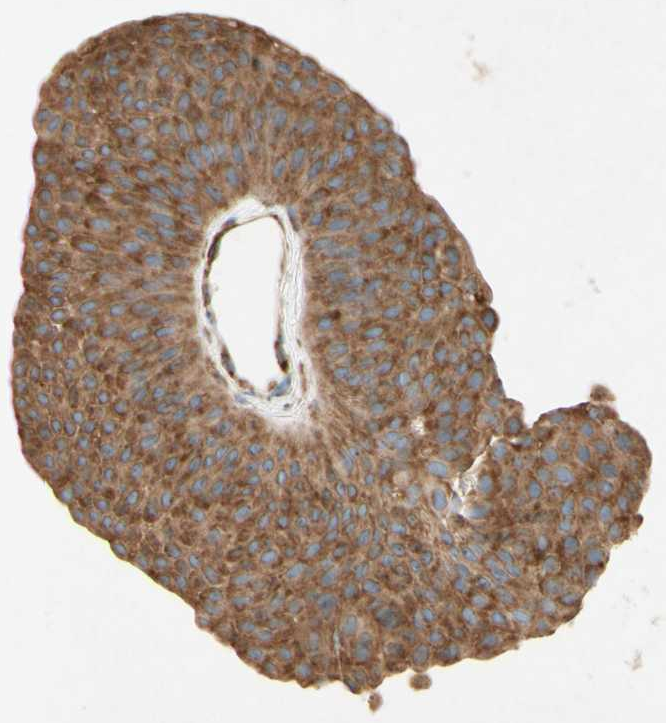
{"staining": {"intensity": "strong", "quantity": ">75%", "location": "cytoplasmic/membranous"}, "tissue": "urothelial cancer", "cell_type": "Tumor cells", "image_type": "cancer", "snomed": [{"axis": "morphology", "description": "Urothelial carcinoma, Low grade"}, {"axis": "topography", "description": "Urinary bladder"}], "caption": "Immunohistochemistry (IHC) (DAB (3,3'-diaminobenzidine)) staining of urothelial cancer reveals strong cytoplasmic/membranous protein expression in approximately >75% of tumor cells.", "gene": "PABPC1", "patient": {"sex": "female", "age": 60}}